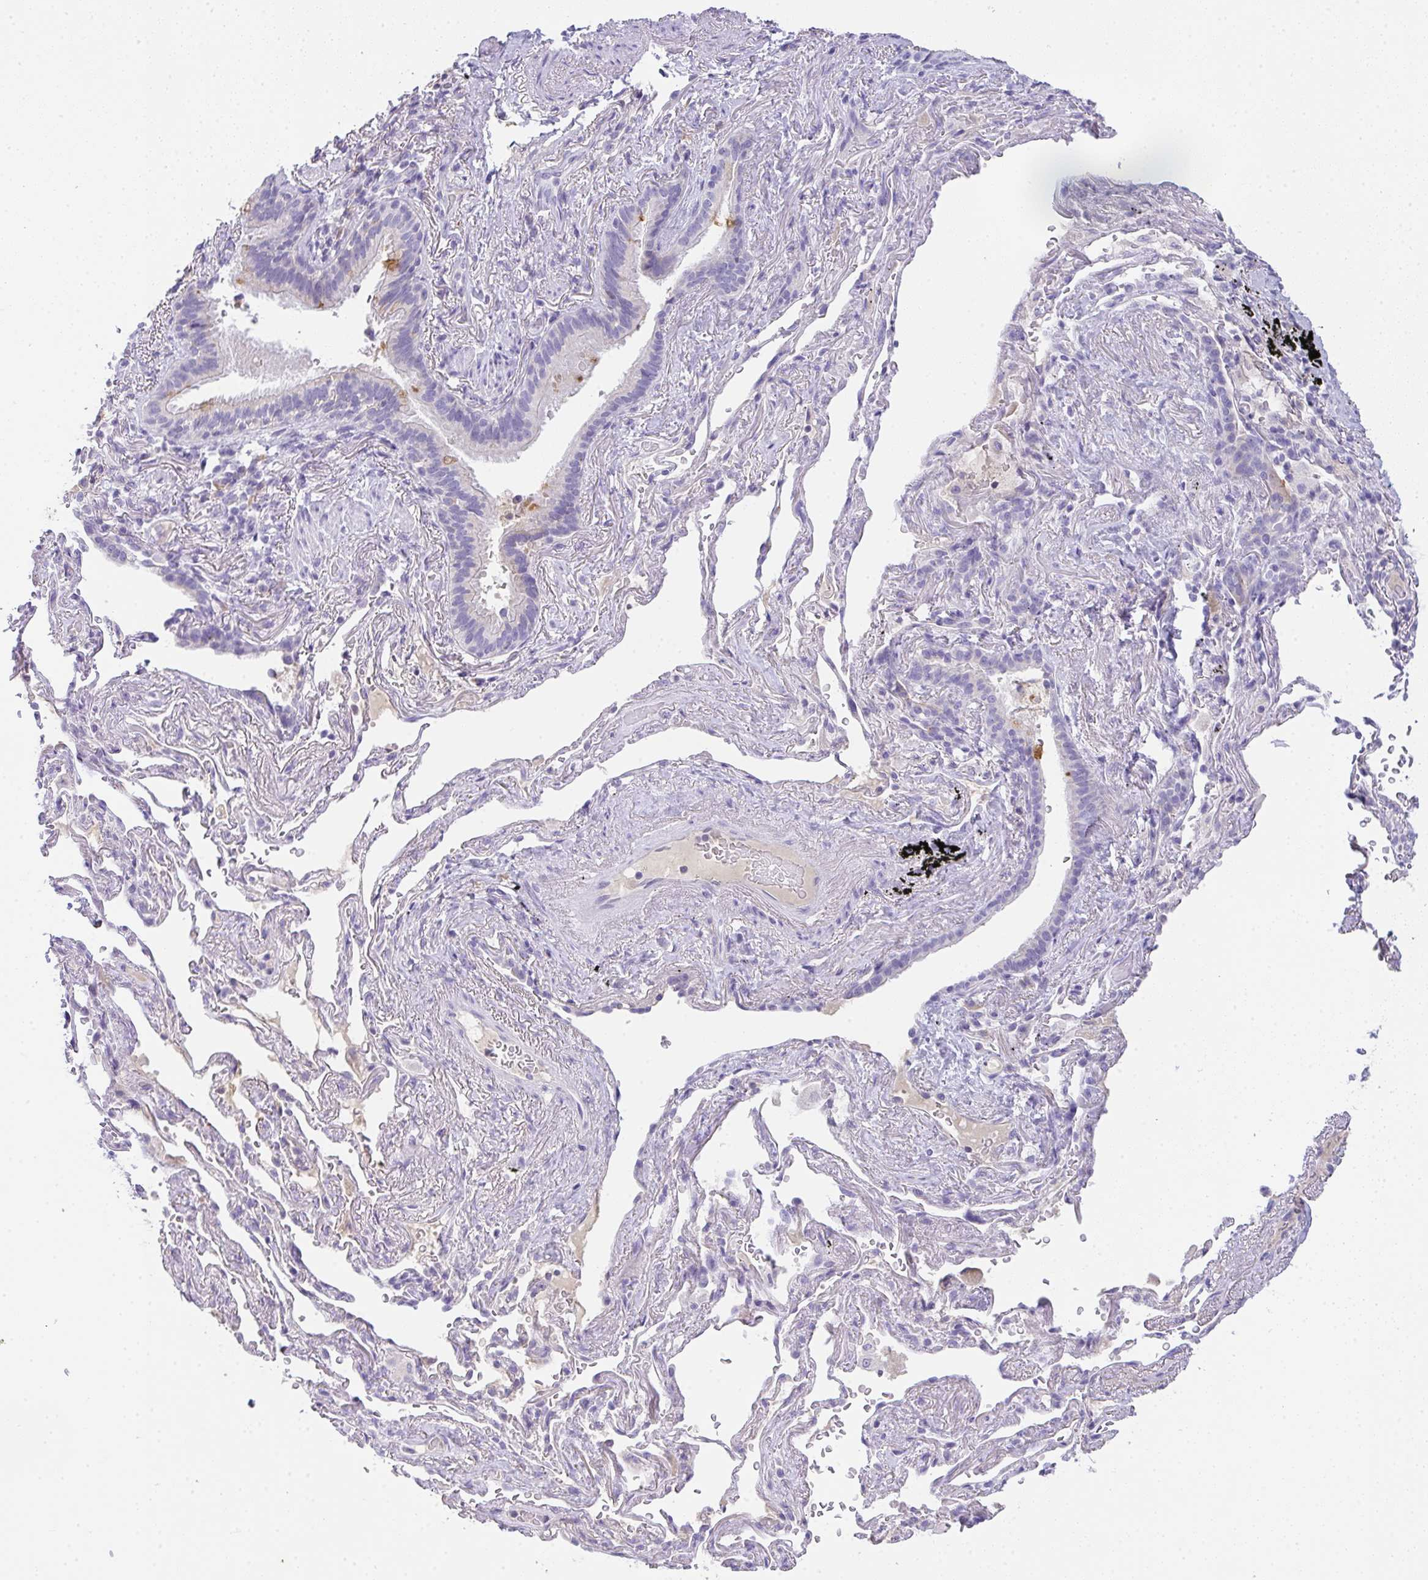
{"staining": {"intensity": "negative", "quantity": "none", "location": "none"}, "tissue": "bronchus", "cell_type": "Respiratory epithelial cells", "image_type": "normal", "snomed": [{"axis": "morphology", "description": "Normal tissue, NOS"}, {"axis": "topography", "description": "Bronchus"}], "caption": "The micrograph shows no significant staining in respiratory epithelial cells of bronchus.", "gene": "COX7B", "patient": {"sex": "male", "age": 70}}